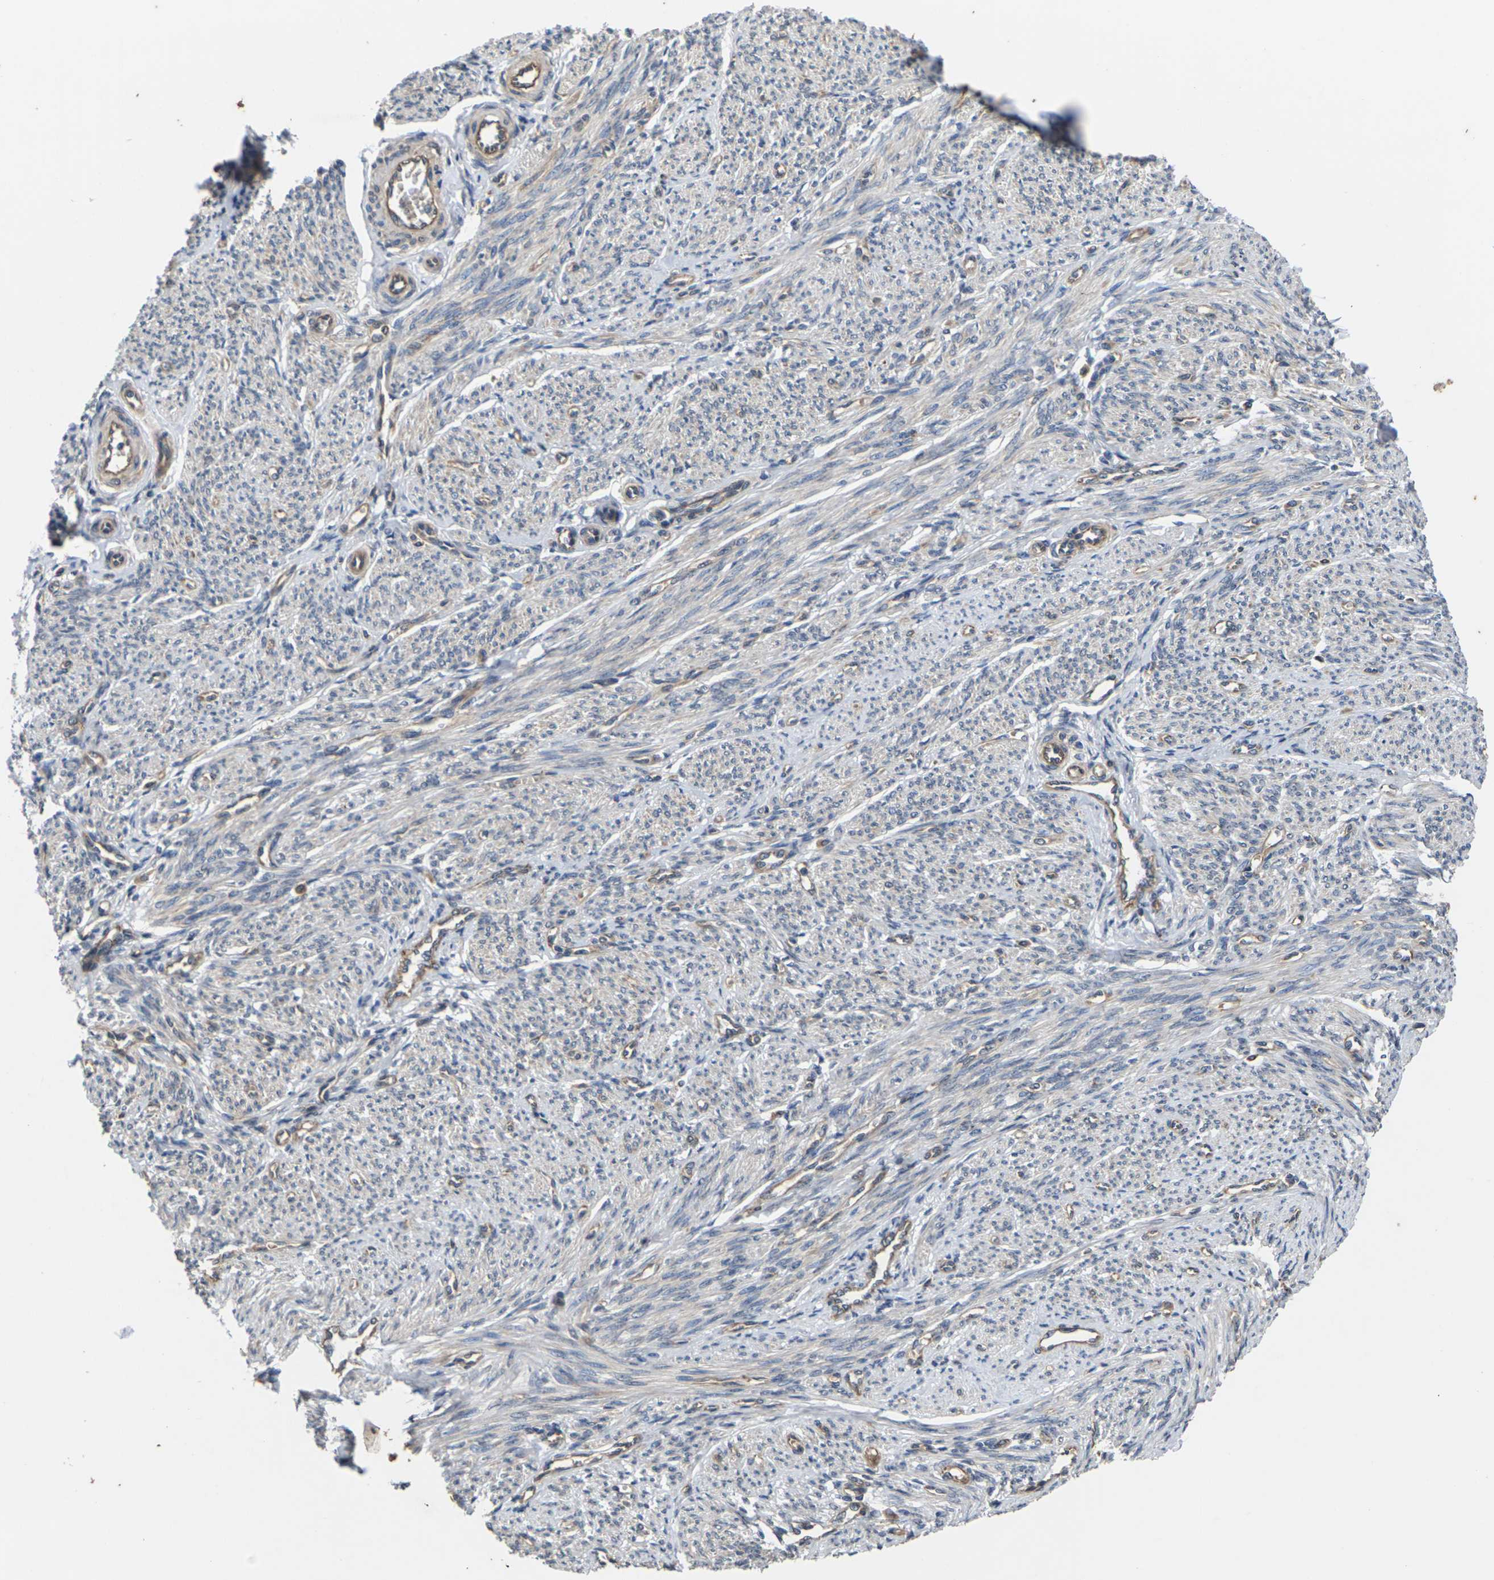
{"staining": {"intensity": "weak", "quantity": "<25%", "location": "cytoplasmic/membranous"}, "tissue": "smooth muscle", "cell_type": "Smooth muscle cells", "image_type": "normal", "snomed": [{"axis": "morphology", "description": "Normal tissue, NOS"}, {"axis": "topography", "description": "Smooth muscle"}], "caption": "Smooth muscle cells are negative for brown protein staining in normal smooth muscle. (DAB (3,3'-diaminobenzidine) immunohistochemistry (IHC) with hematoxylin counter stain).", "gene": "DKK2", "patient": {"sex": "female", "age": 65}}